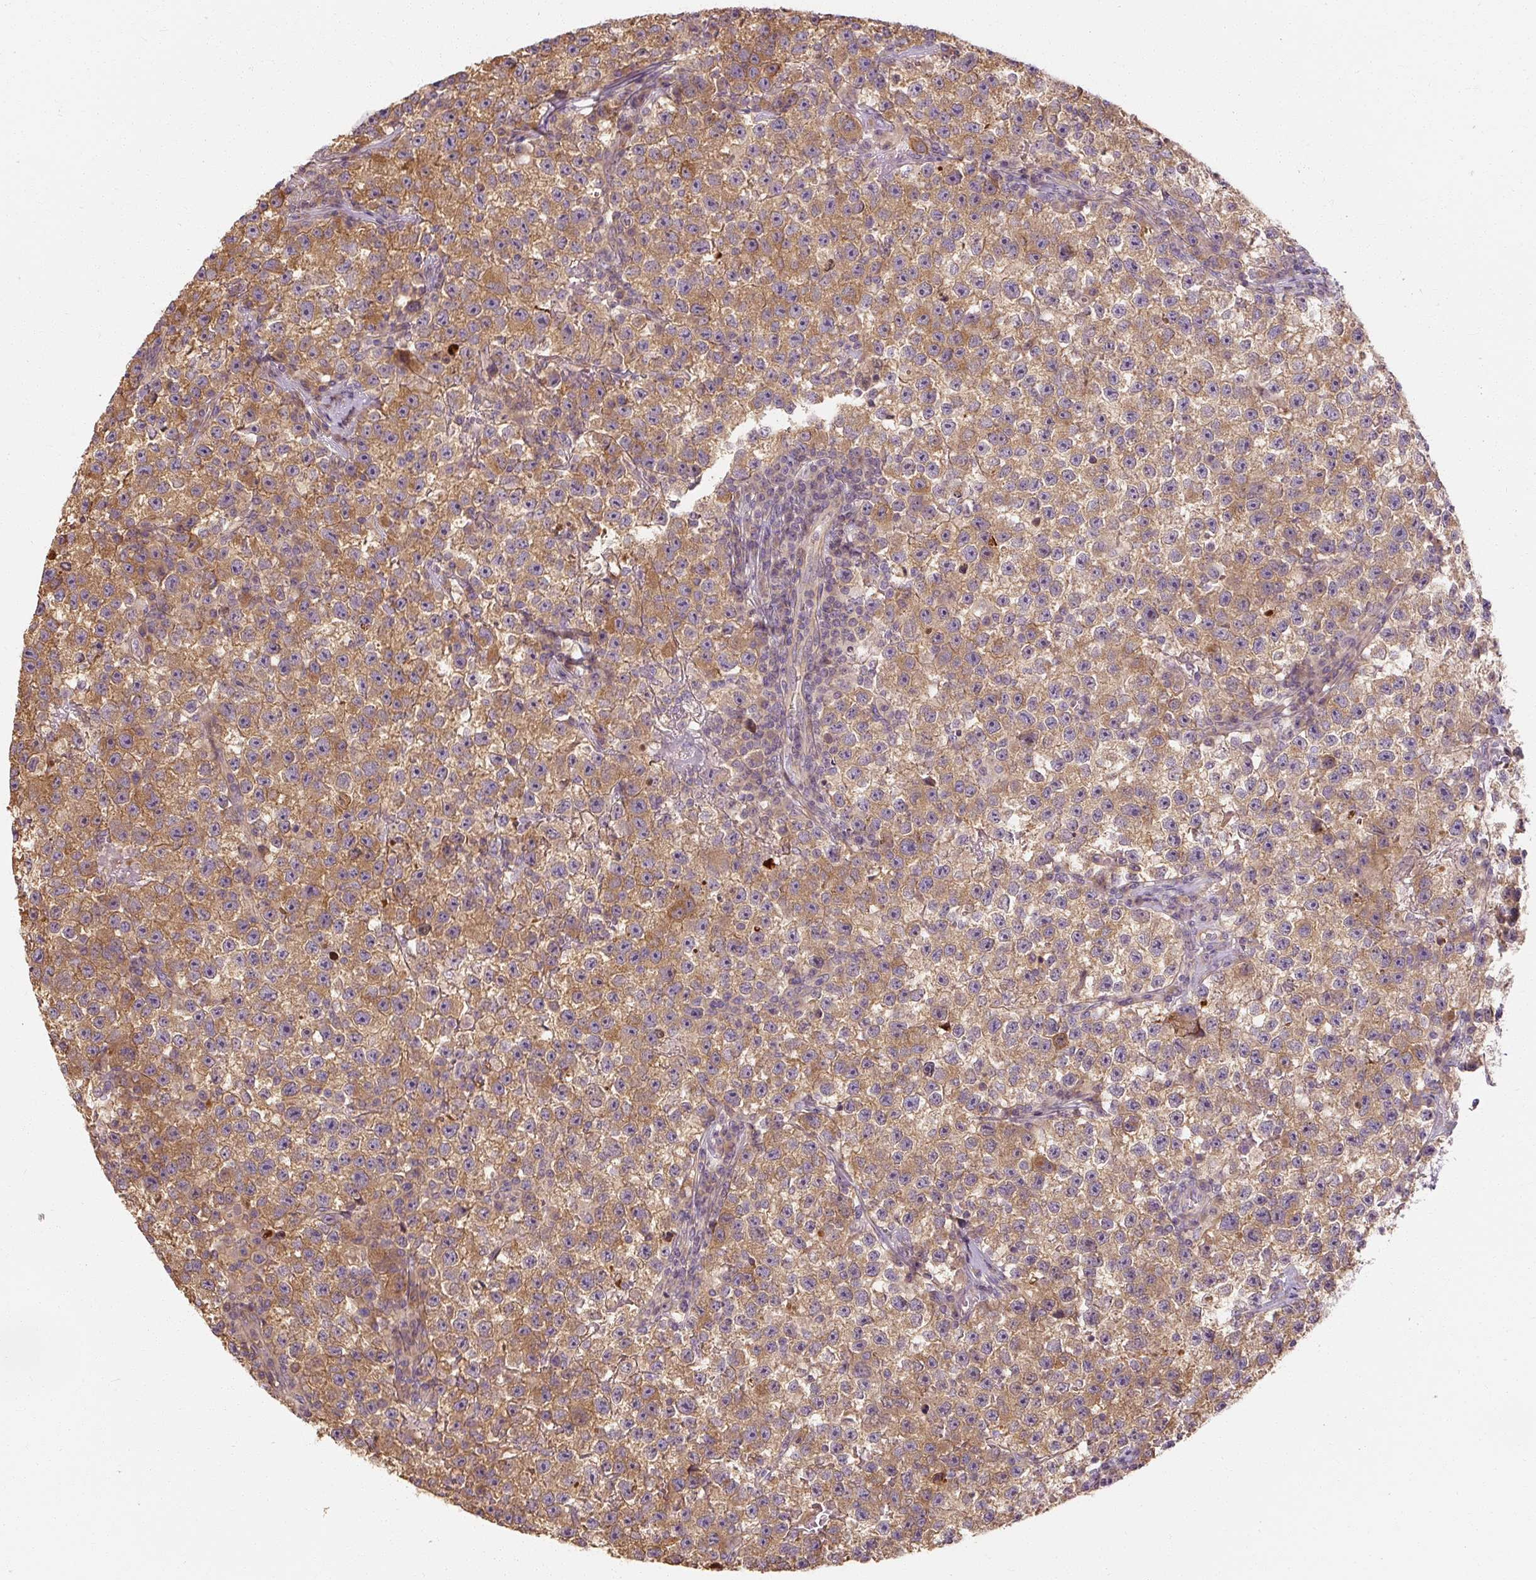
{"staining": {"intensity": "moderate", "quantity": ">75%", "location": "cytoplasmic/membranous"}, "tissue": "testis cancer", "cell_type": "Tumor cells", "image_type": "cancer", "snomed": [{"axis": "morphology", "description": "Seminoma, NOS"}, {"axis": "topography", "description": "Testis"}], "caption": "About >75% of tumor cells in human testis cancer reveal moderate cytoplasmic/membranous protein staining as visualized by brown immunohistochemical staining.", "gene": "RB1CC1", "patient": {"sex": "male", "age": 22}}